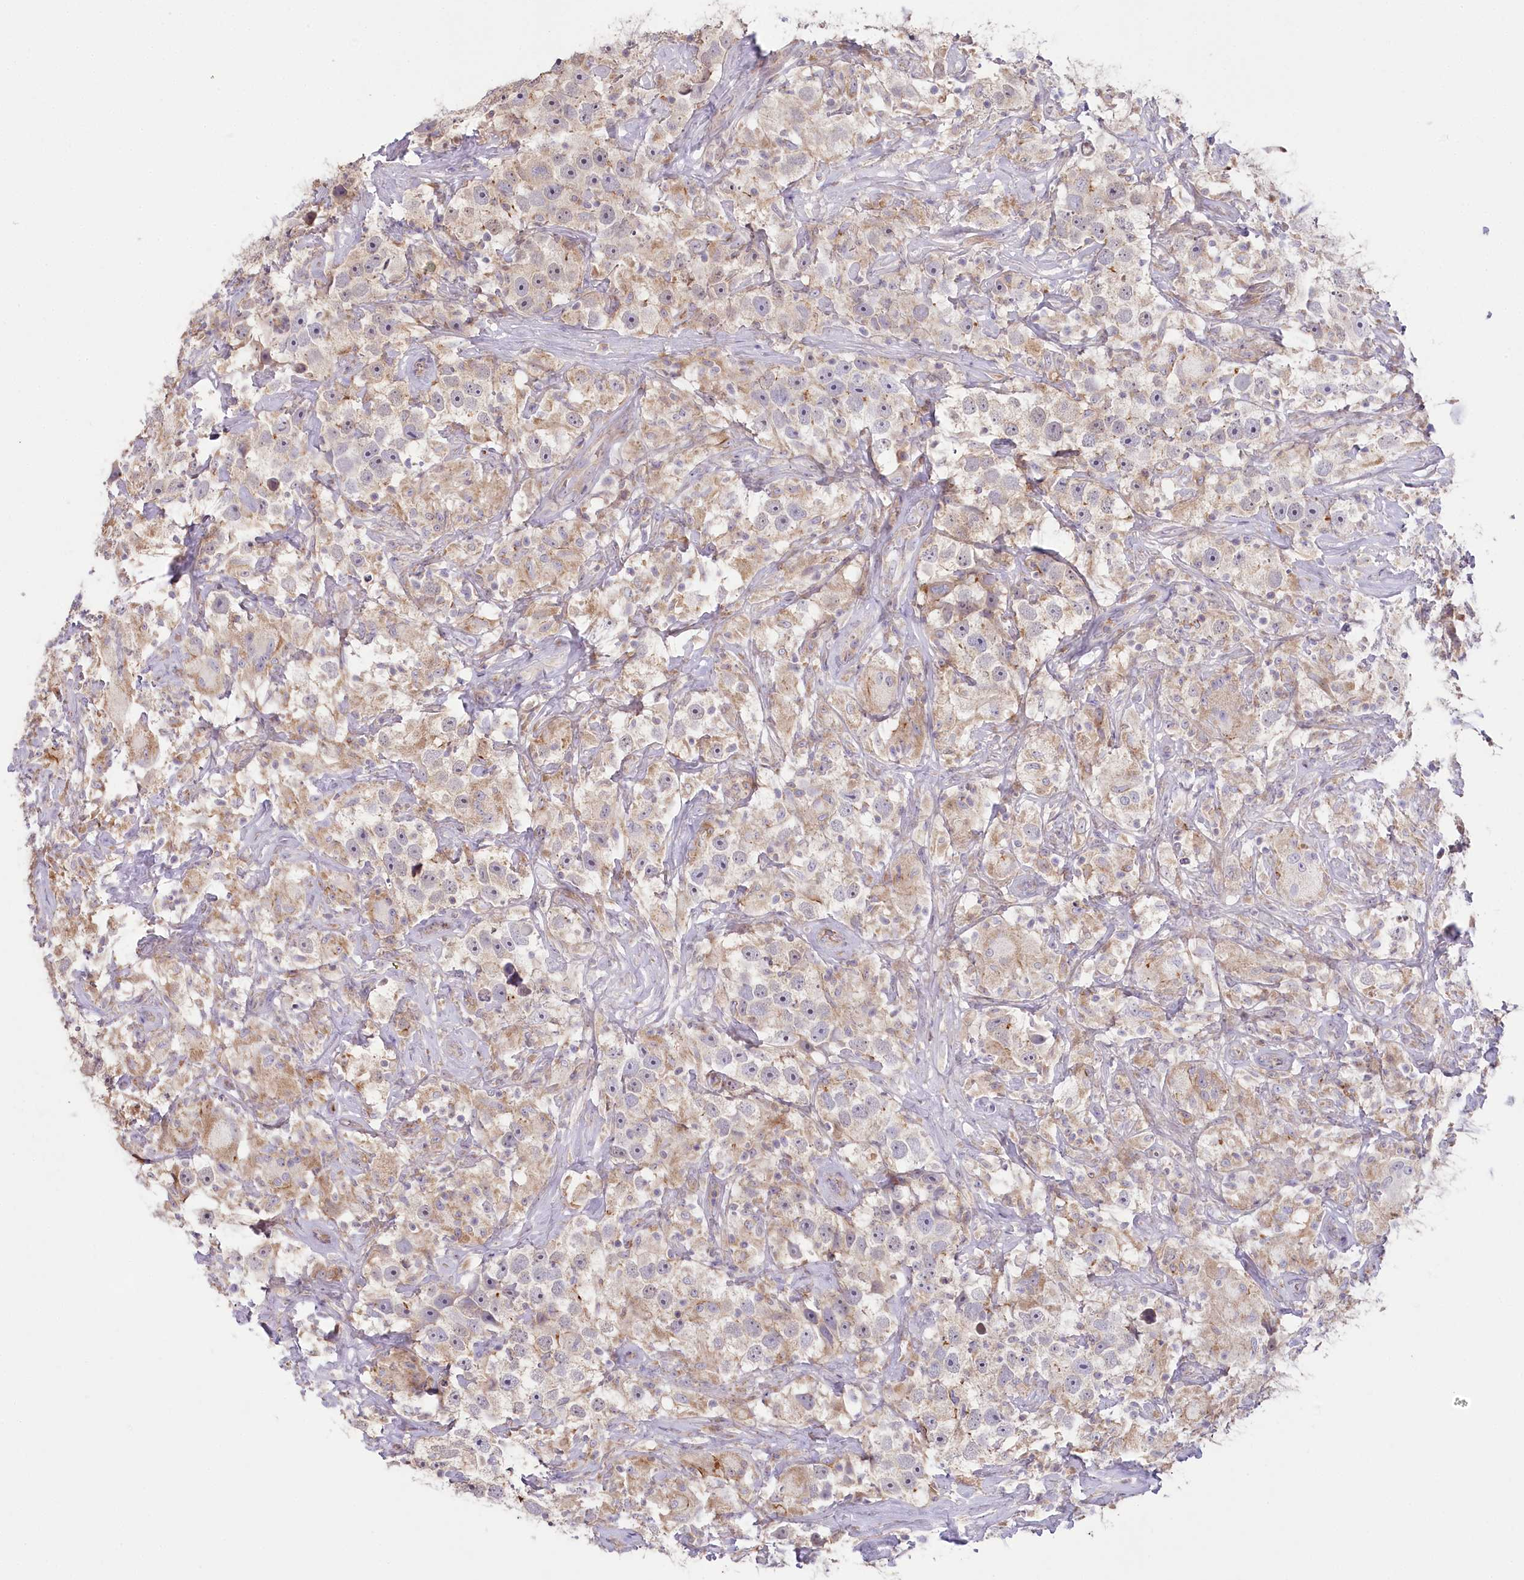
{"staining": {"intensity": "weak", "quantity": ">75%", "location": "cytoplasmic/membranous"}, "tissue": "testis cancer", "cell_type": "Tumor cells", "image_type": "cancer", "snomed": [{"axis": "morphology", "description": "Seminoma, NOS"}, {"axis": "topography", "description": "Testis"}], "caption": "Testis cancer (seminoma) stained with immunohistochemistry (IHC) demonstrates weak cytoplasmic/membranous expression in approximately >75% of tumor cells. Nuclei are stained in blue.", "gene": "SLC6A11", "patient": {"sex": "male", "age": 49}}